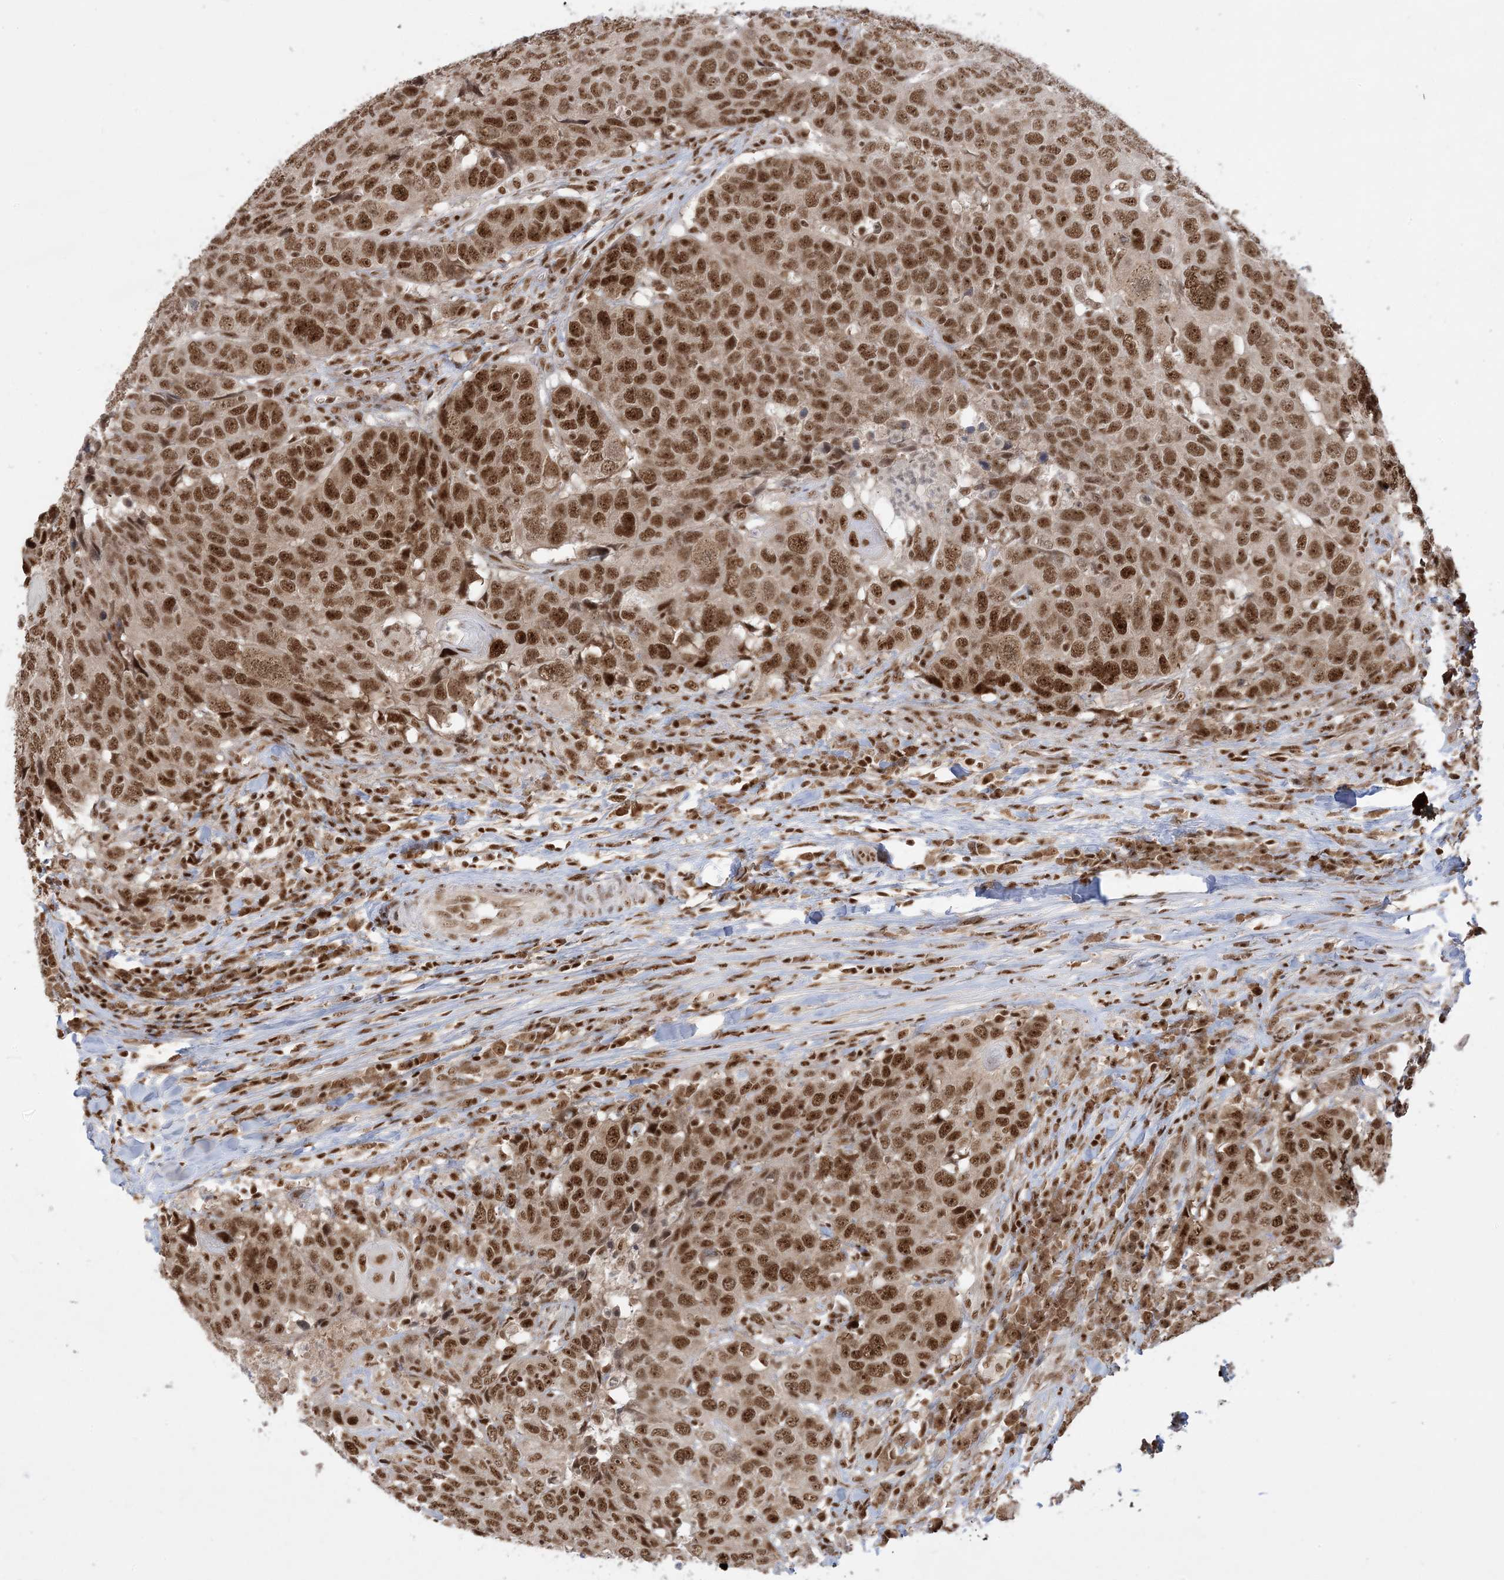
{"staining": {"intensity": "strong", "quantity": ">75%", "location": "nuclear"}, "tissue": "head and neck cancer", "cell_type": "Tumor cells", "image_type": "cancer", "snomed": [{"axis": "morphology", "description": "Squamous cell carcinoma, NOS"}, {"axis": "topography", "description": "Head-Neck"}], "caption": "Immunohistochemical staining of human head and neck squamous cell carcinoma demonstrates high levels of strong nuclear expression in about >75% of tumor cells. (brown staining indicates protein expression, while blue staining denotes nuclei).", "gene": "PPIL2", "patient": {"sex": "male", "age": 66}}